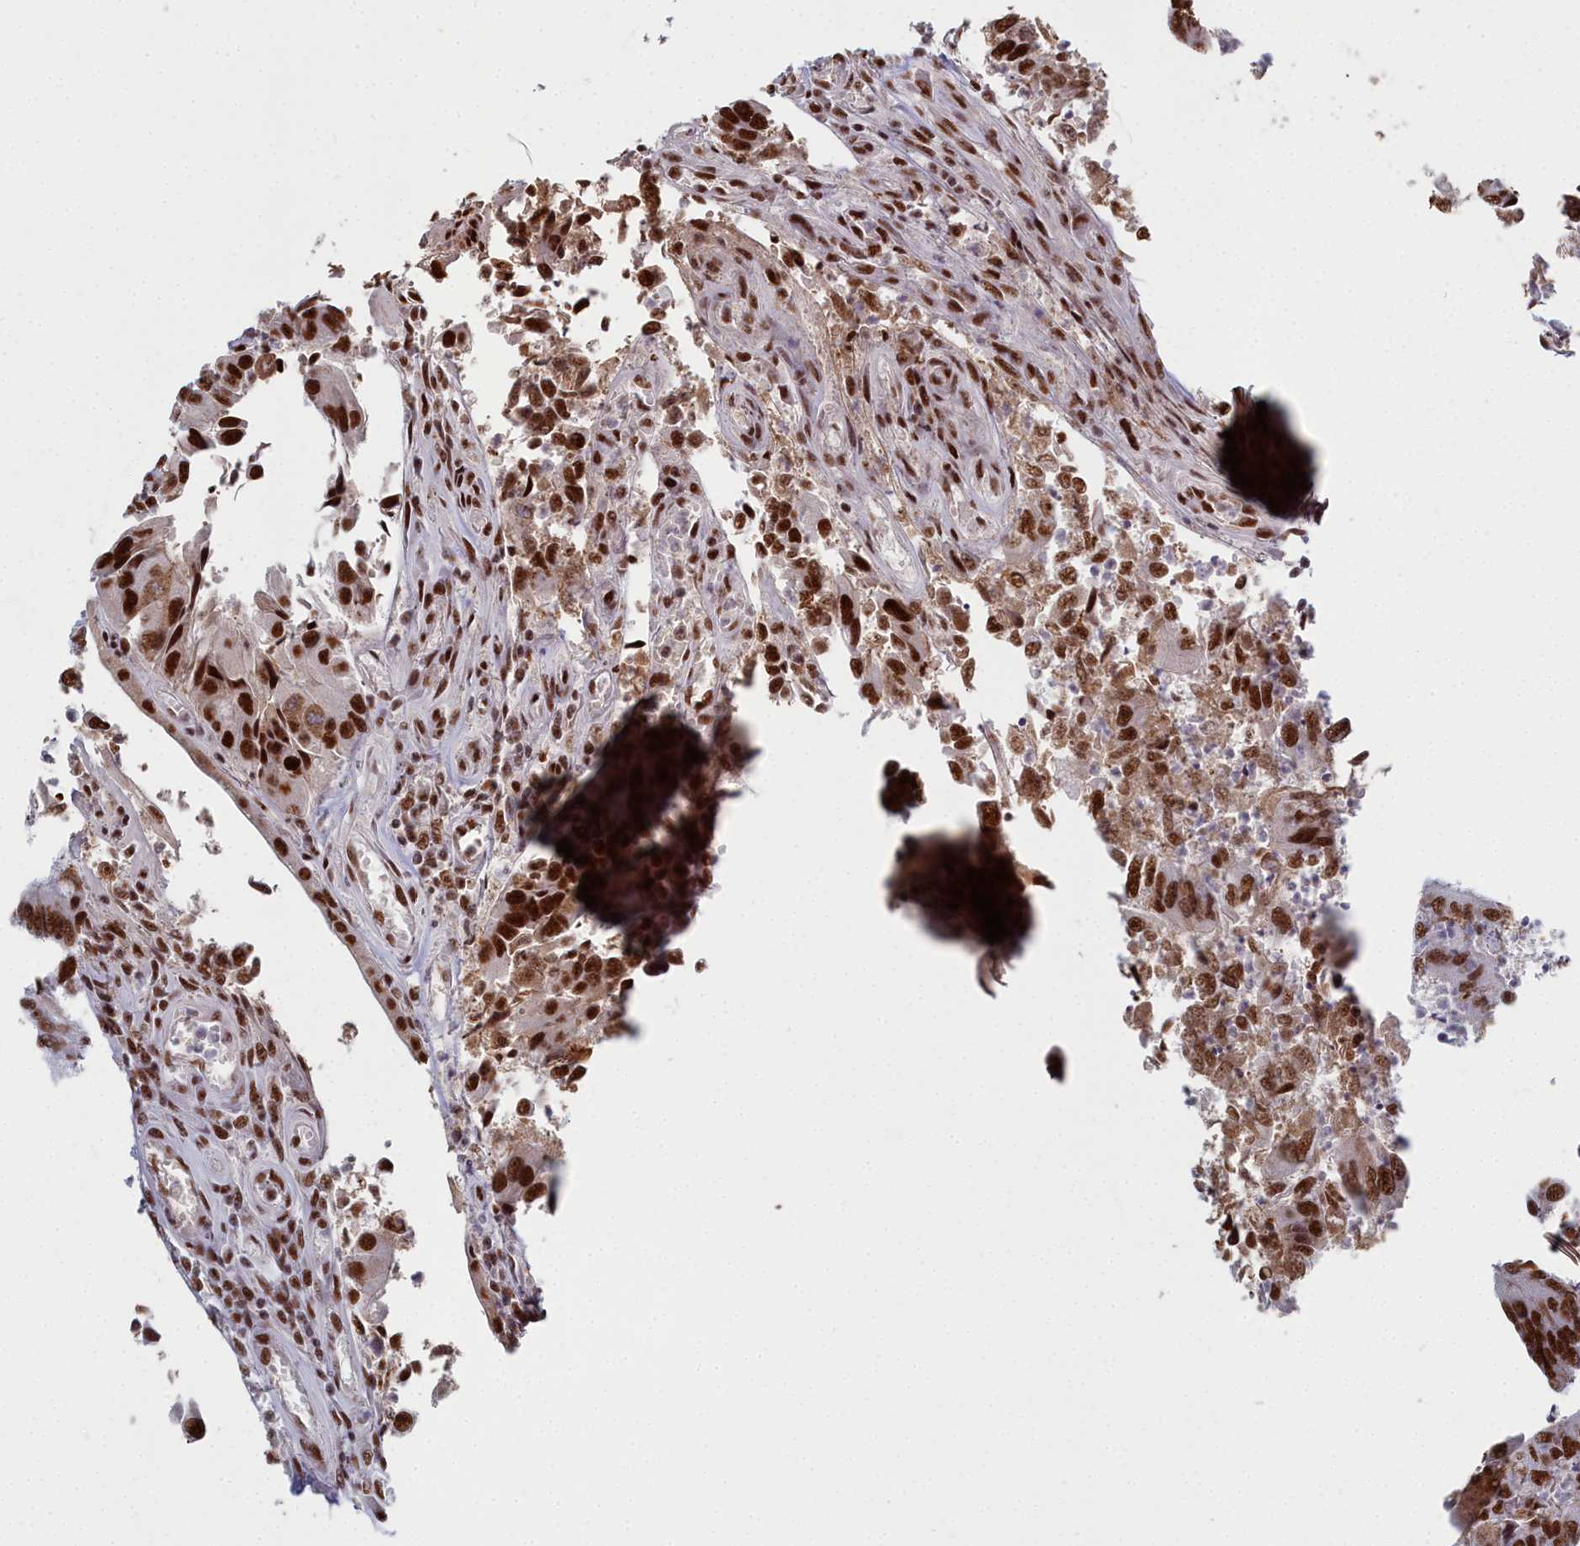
{"staining": {"intensity": "strong", "quantity": ">75%", "location": "nuclear"}, "tissue": "colorectal cancer", "cell_type": "Tumor cells", "image_type": "cancer", "snomed": [{"axis": "morphology", "description": "Adenocarcinoma, NOS"}, {"axis": "topography", "description": "Colon"}], "caption": "Immunohistochemistry of colorectal adenocarcinoma demonstrates high levels of strong nuclear positivity in about >75% of tumor cells.", "gene": "SF3B3", "patient": {"sex": "female", "age": 67}}